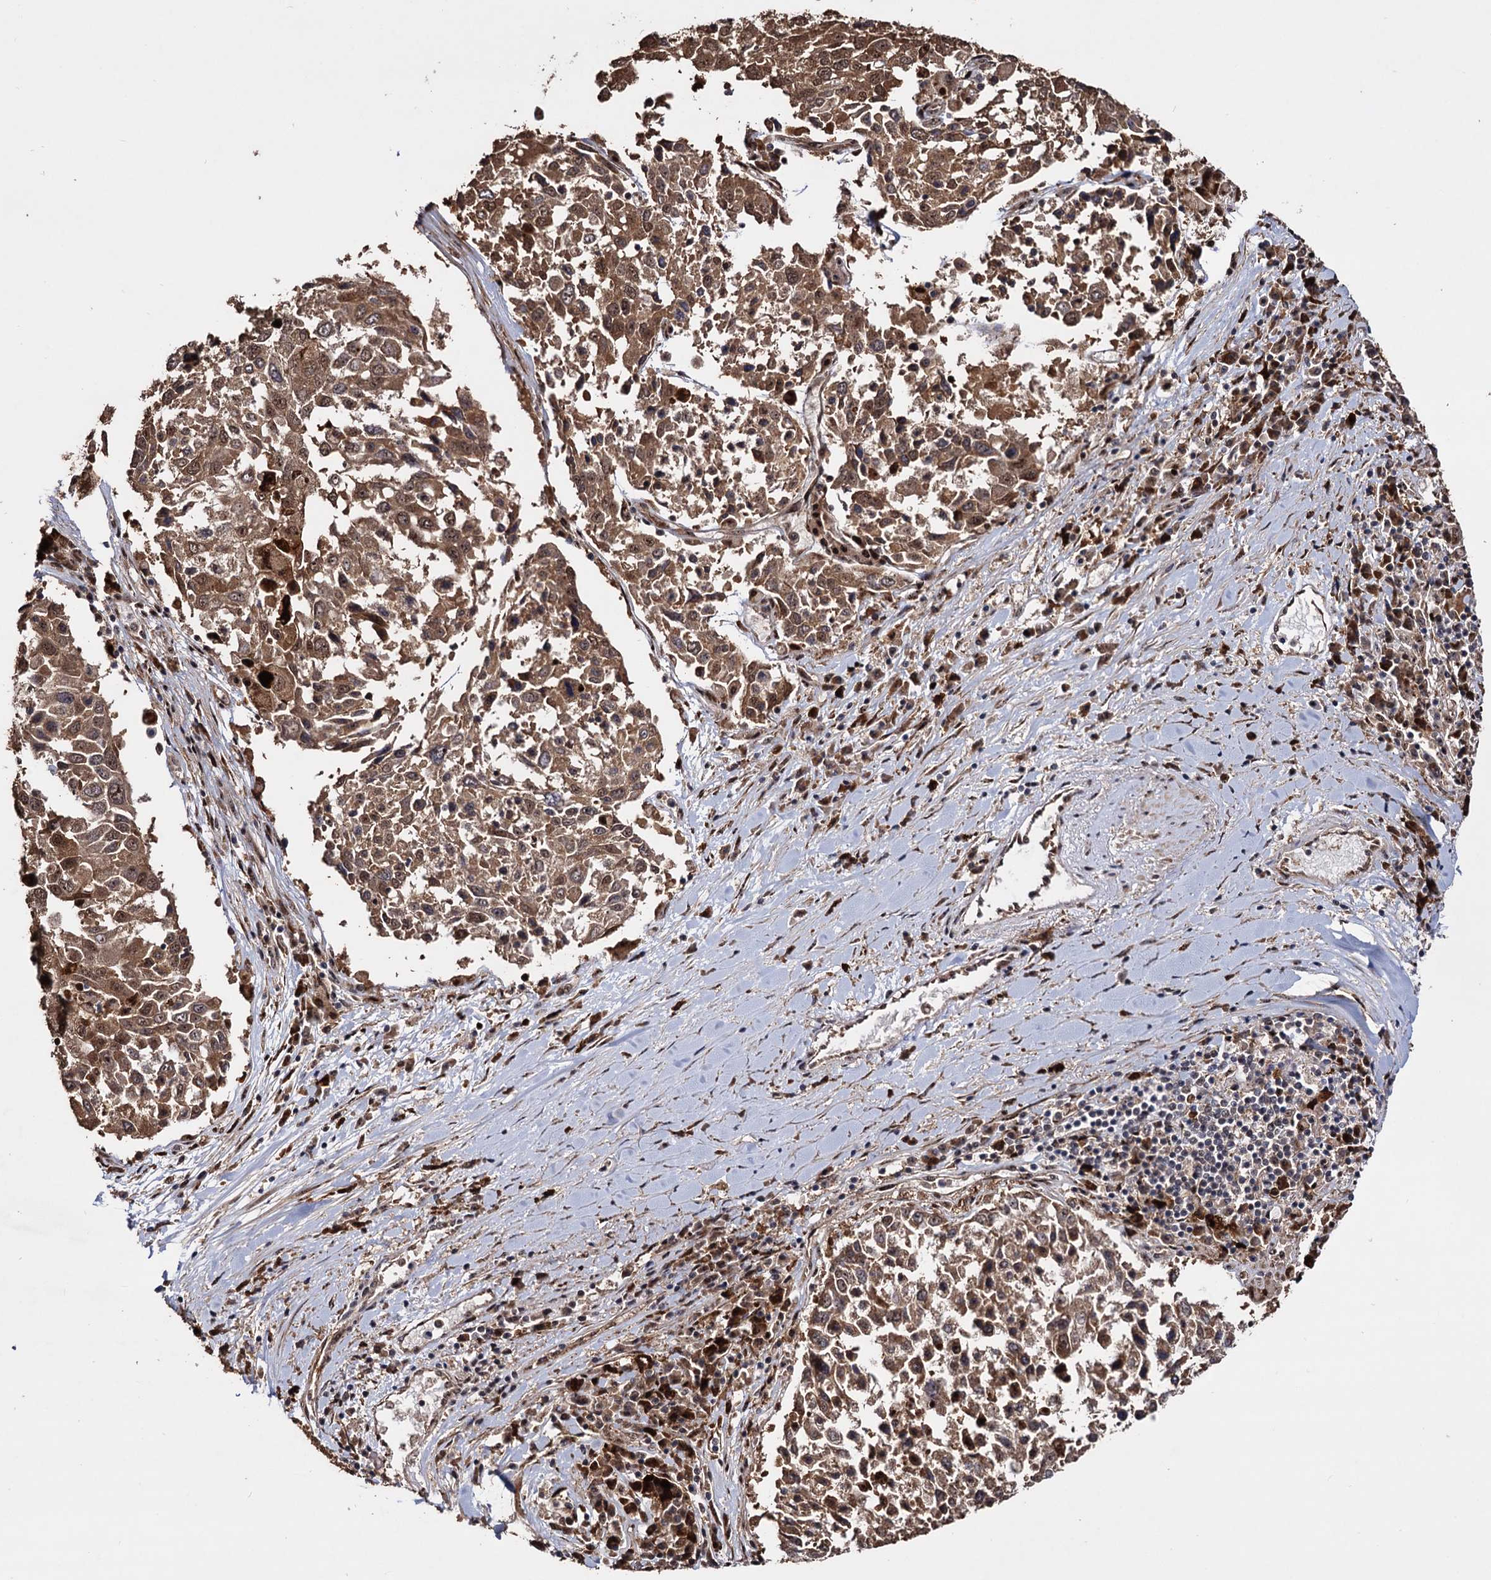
{"staining": {"intensity": "moderate", "quantity": ">75%", "location": "cytoplasmic/membranous,nuclear"}, "tissue": "lung cancer", "cell_type": "Tumor cells", "image_type": "cancer", "snomed": [{"axis": "morphology", "description": "Squamous cell carcinoma, NOS"}, {"axis": "topography", "description": "Lung"}], "caption": "Immunohistochemical staining of human lung cancer demonstrates moderate cytoplasmic/membranous and nuclear protein positivity in about >75% of tumor cells.", "gene": "PIGB", "patient": {"sex": "male", "age": 65}}